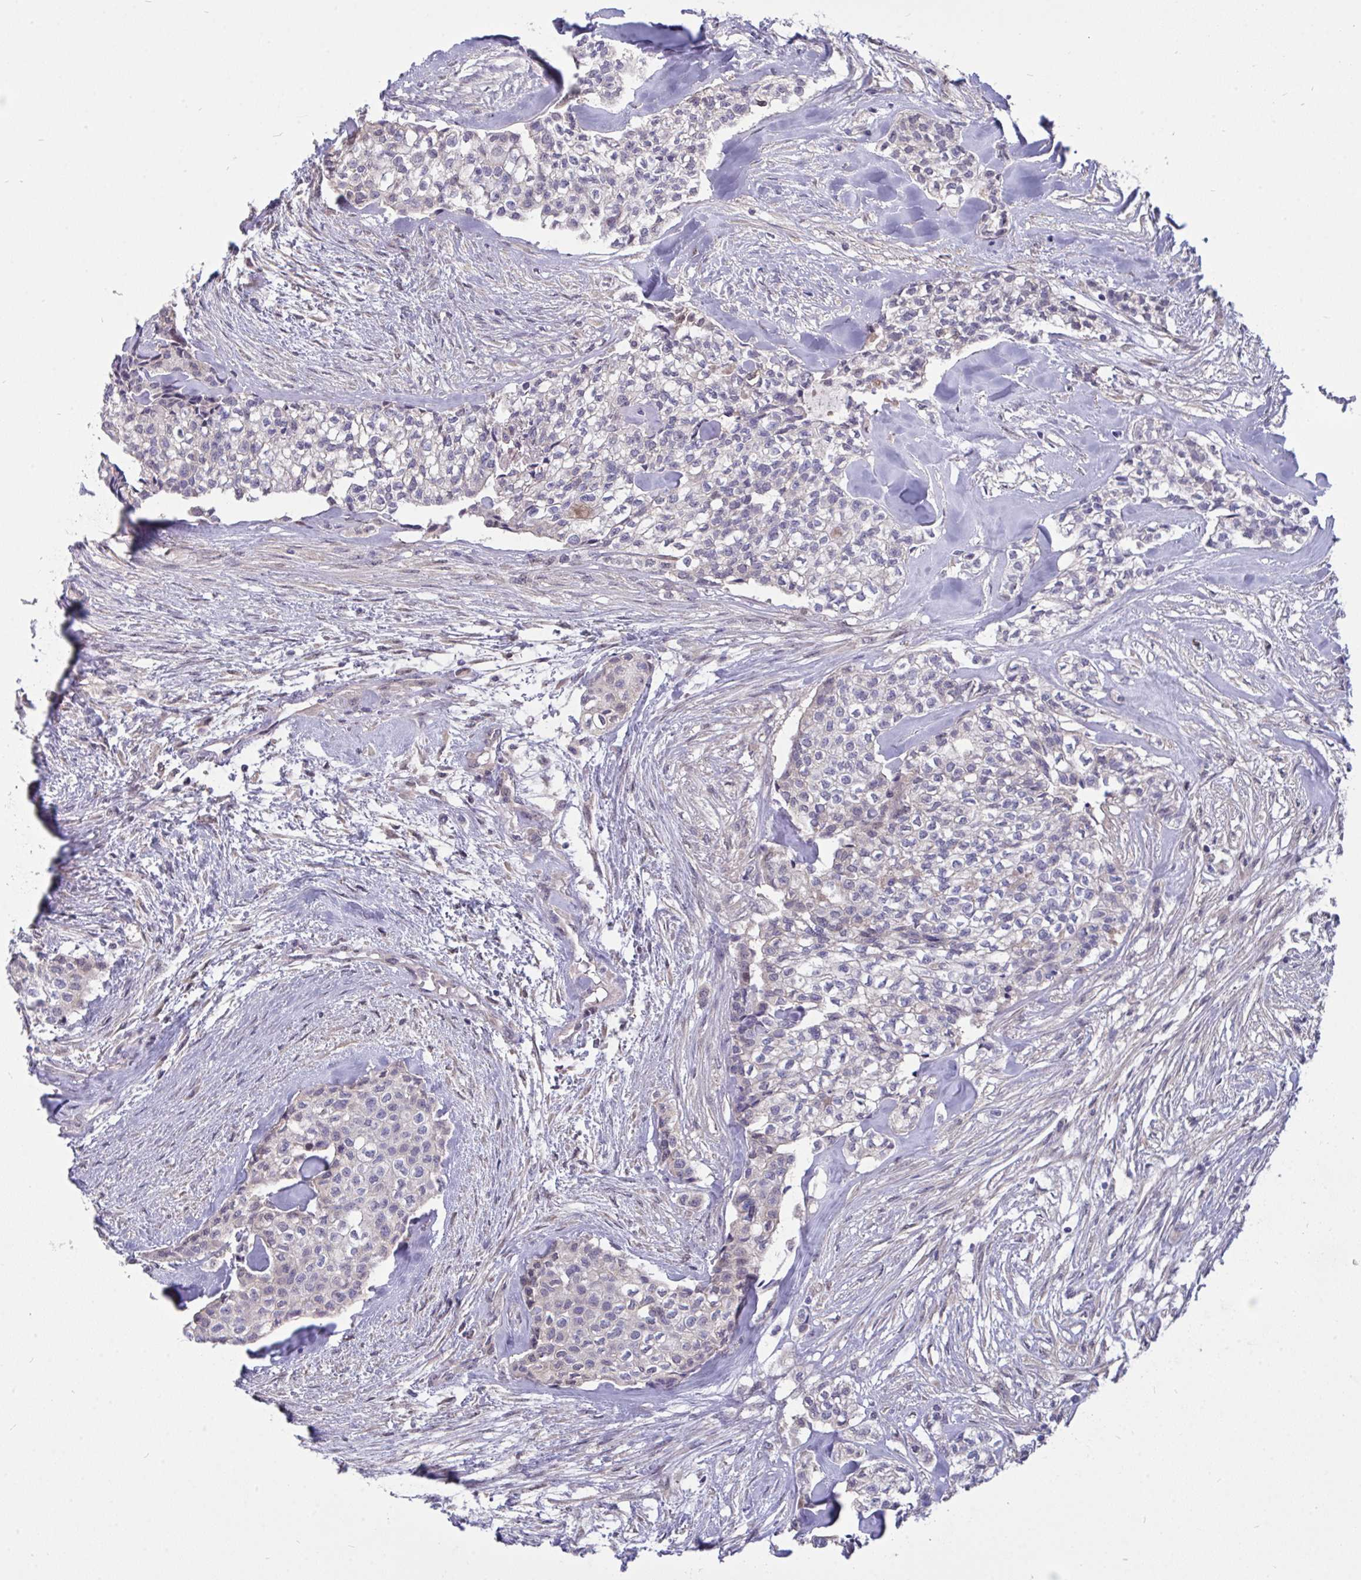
{"staining": {"intensity": "negative", "quantity": "none", "location": "none"}, "tissue": "head and neck cancer", "cell_type": "Tumor cells", "image_type": "cancer", "snomed": [{"axis": "morphology", "description": "Adenocarcinoma, NOS"}, {"axis": "topography", "description": "Head-Neck"}], "caption": "Immunohistochemistry histopathology image of neoplastic tissue: human adenocarcinoma (head and neck) stained with DAB displays no significant protein expression in tumor cells.", "gene": "L3HYPDH", "patient": {"sex": "male", "age": 81}}